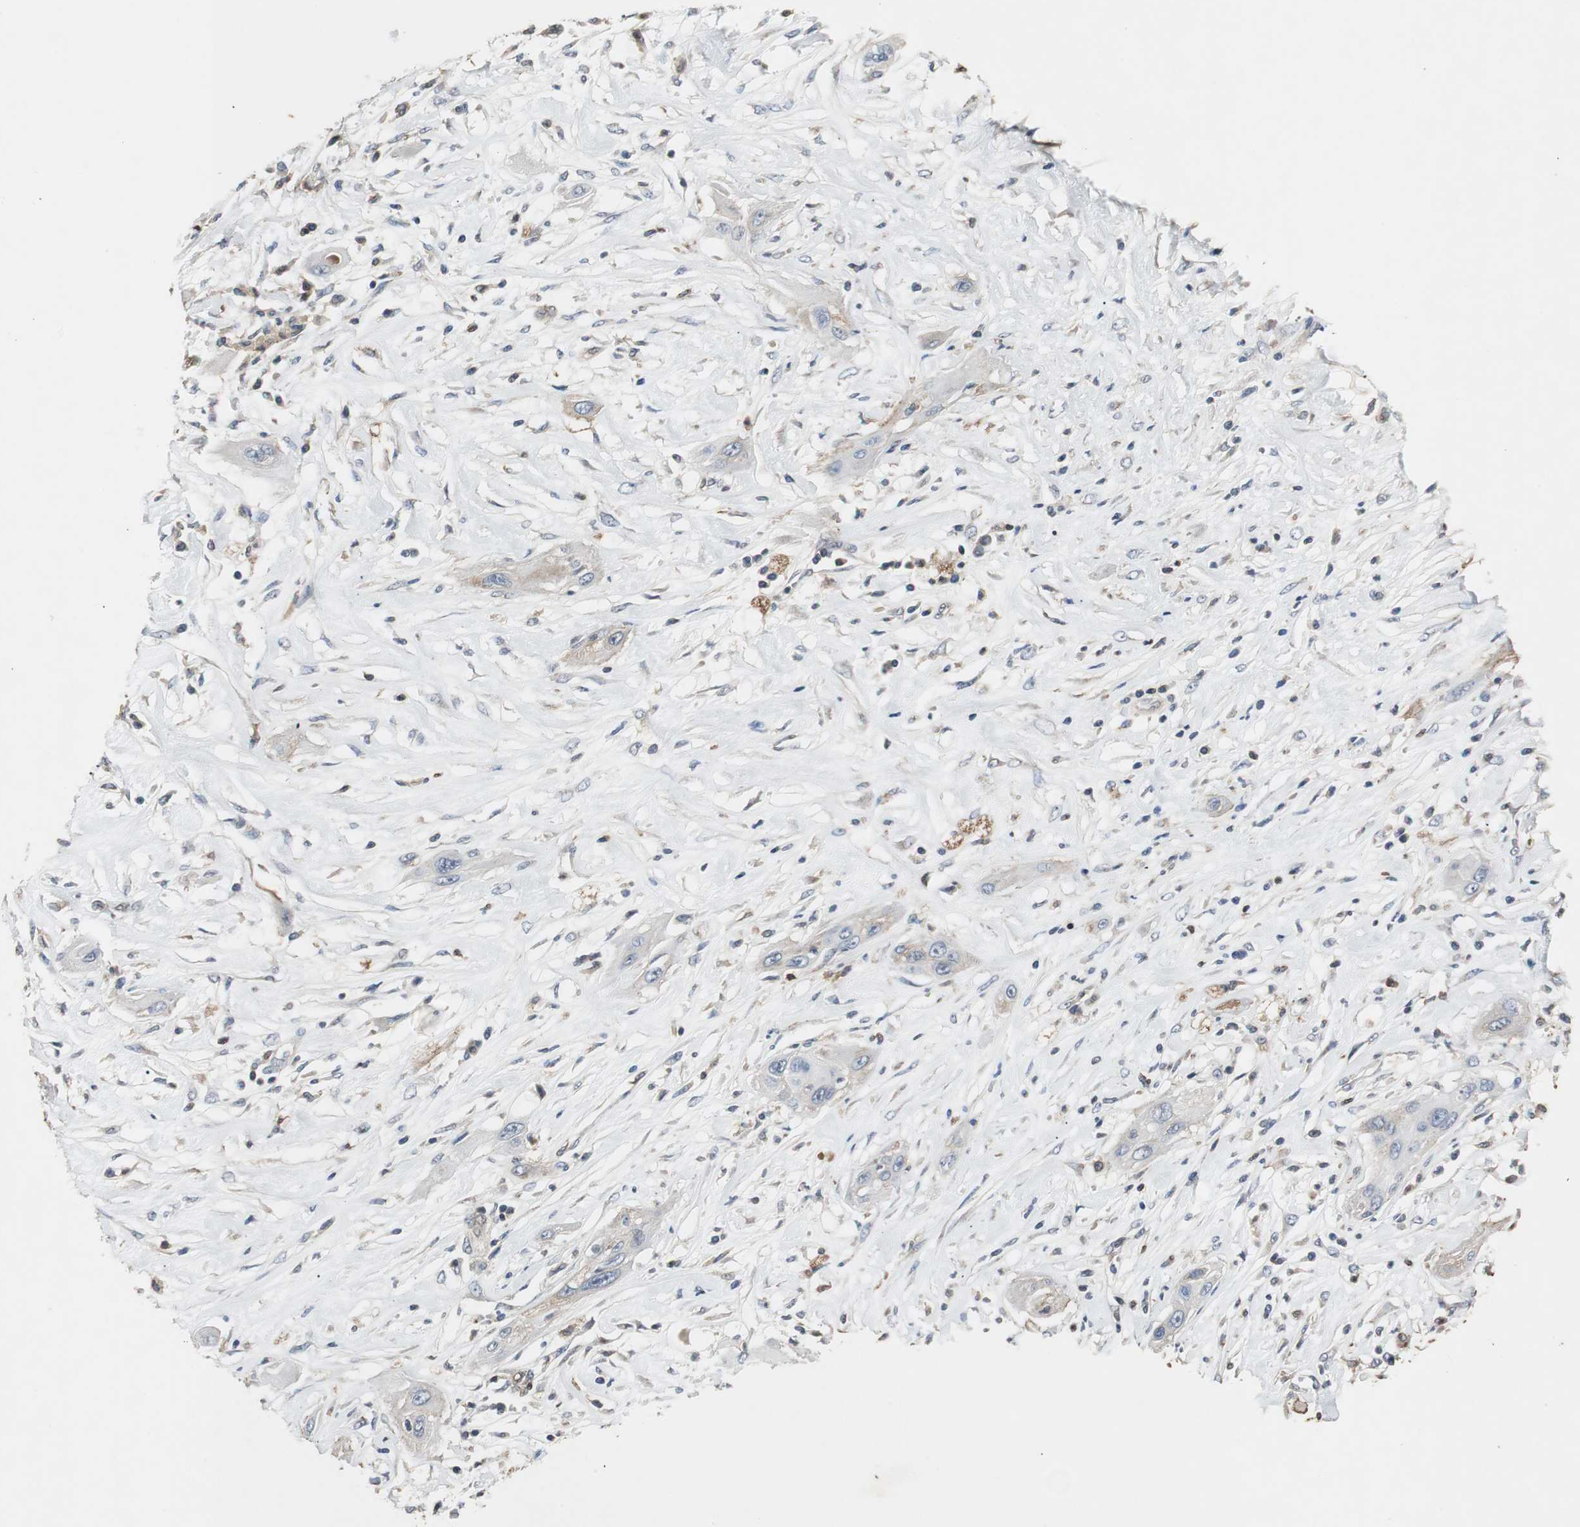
{"staining": {"intensity": "weak", "quantity": "25%-75%", "location": "cytoplasmic/membranous"}, "tissue": "lung cancer", "cell_type": "Tumor cells", "image_type": "cancer", "snomed": [{"axis": "morphology", "description": "Squamous cell carcinoma, NOS"}, {"axis": "topography", "description": "Lung"}], "caption": "Protein expression analysis of lung squamous cell carcinoma exhibits weak cytoplasmic/membranous expression in approximately 25%-75% of tumor cells. The staining was performed using DAB (3,3'-diaminobenzidine) to visualize the protein expression in brown, while the nuclei were stained in blue with hematoxylin (Magnification: 20x).", "gene": "TNFRSF14", "patient": {"sex": "female", "age": 47}}